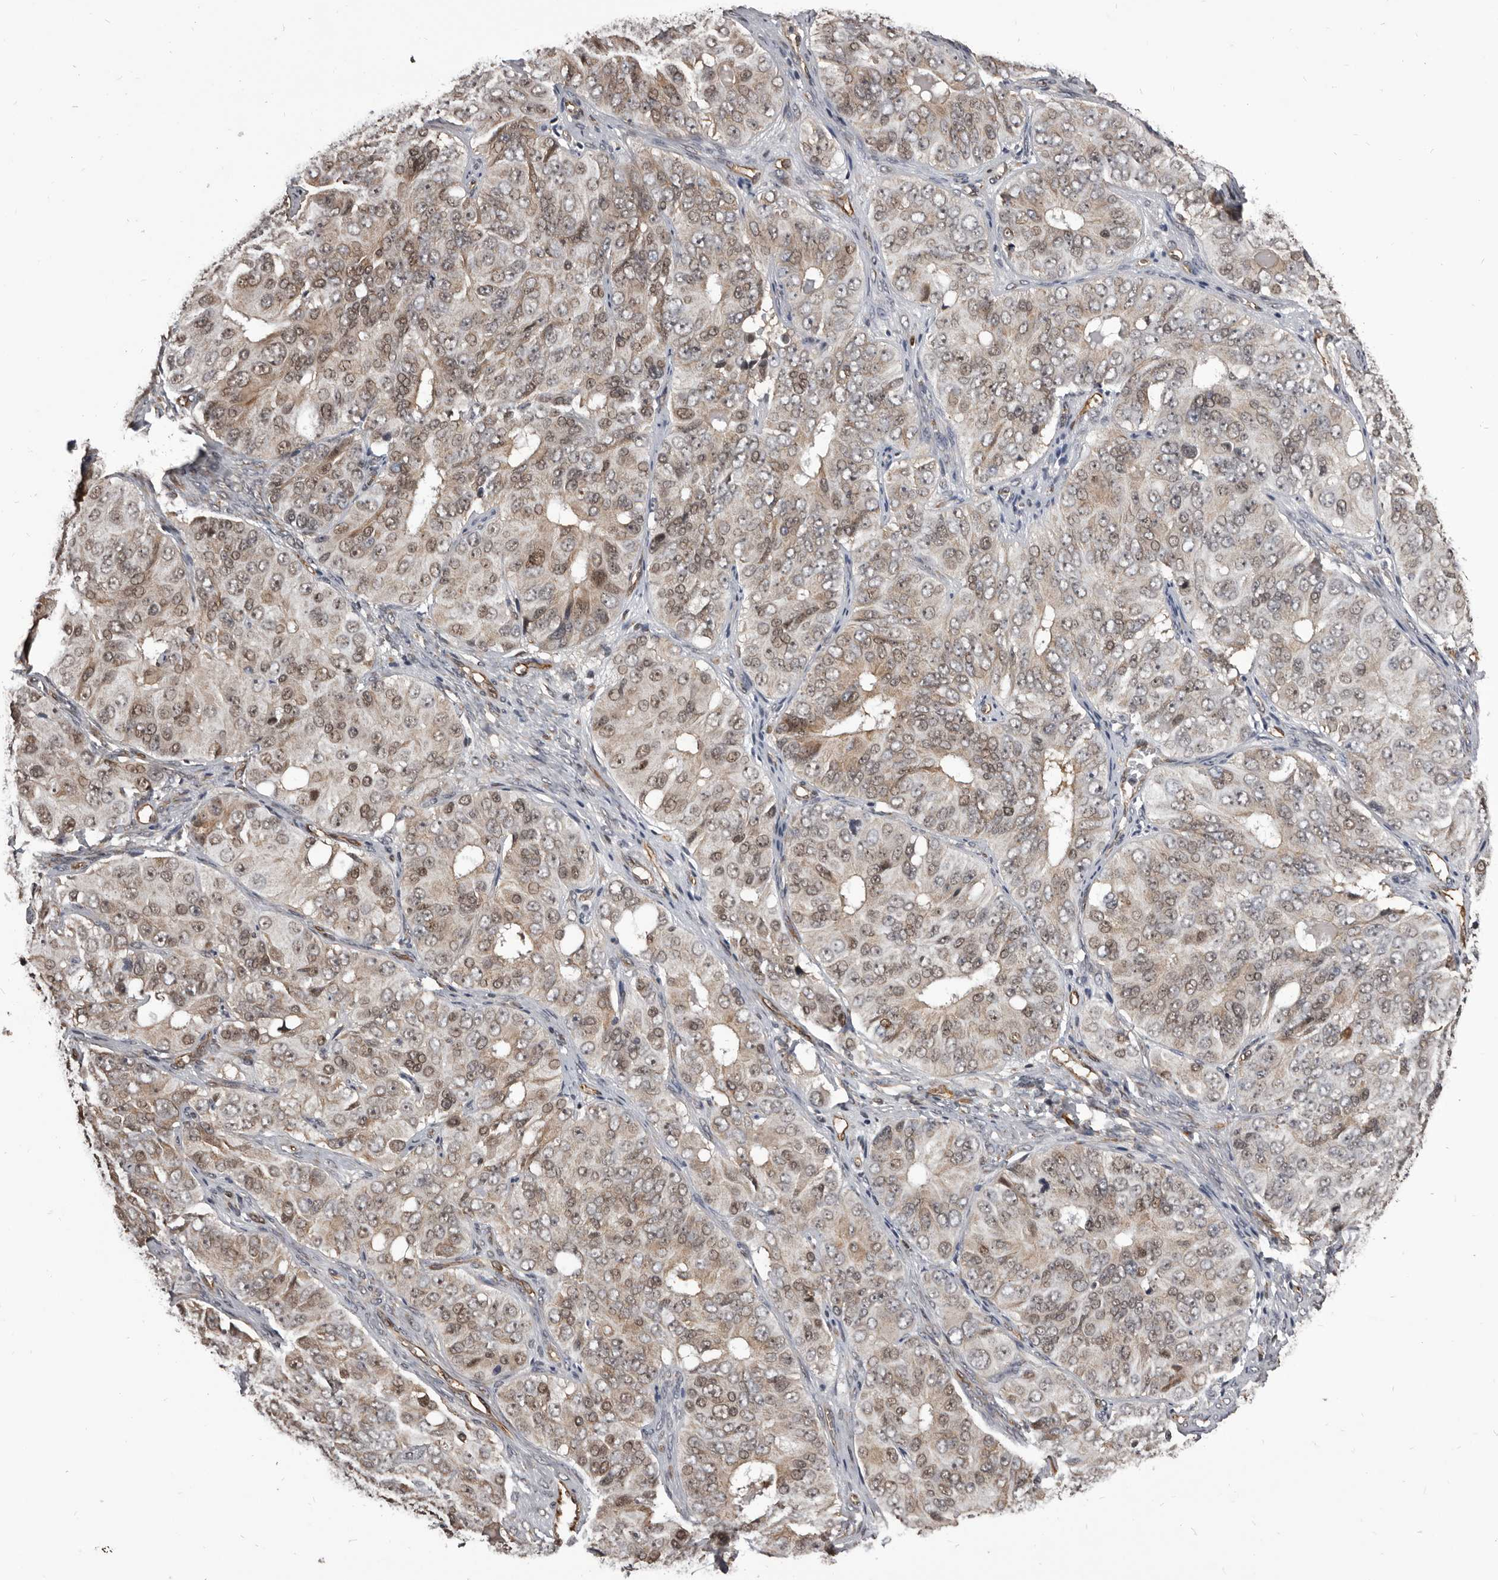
{"staining": {"intensity": "weak", "quantity": "25%-75%", "location": "cytoplasmic/membranous,nuclear"}, "tissue": "ovarian cancer", "cell_type": "Tumor cells", "image_type": "cancer", "snomed": [{"axis": "morphology", "description": "Carcinoma, endometroid"}, {"axis": "topography", "description": "Ovary"}], "caption": "IHC micrograph of ovarian cancer (endometroid carcinoma) stained for a protein (brown), which demonstrates low levels of weak cytoplasmic/membranous and nuclear expression in about 25%-75% of tumor cells.", "gene": "ADAMTS20", "patient": {"sex": "female", "age": 51}}